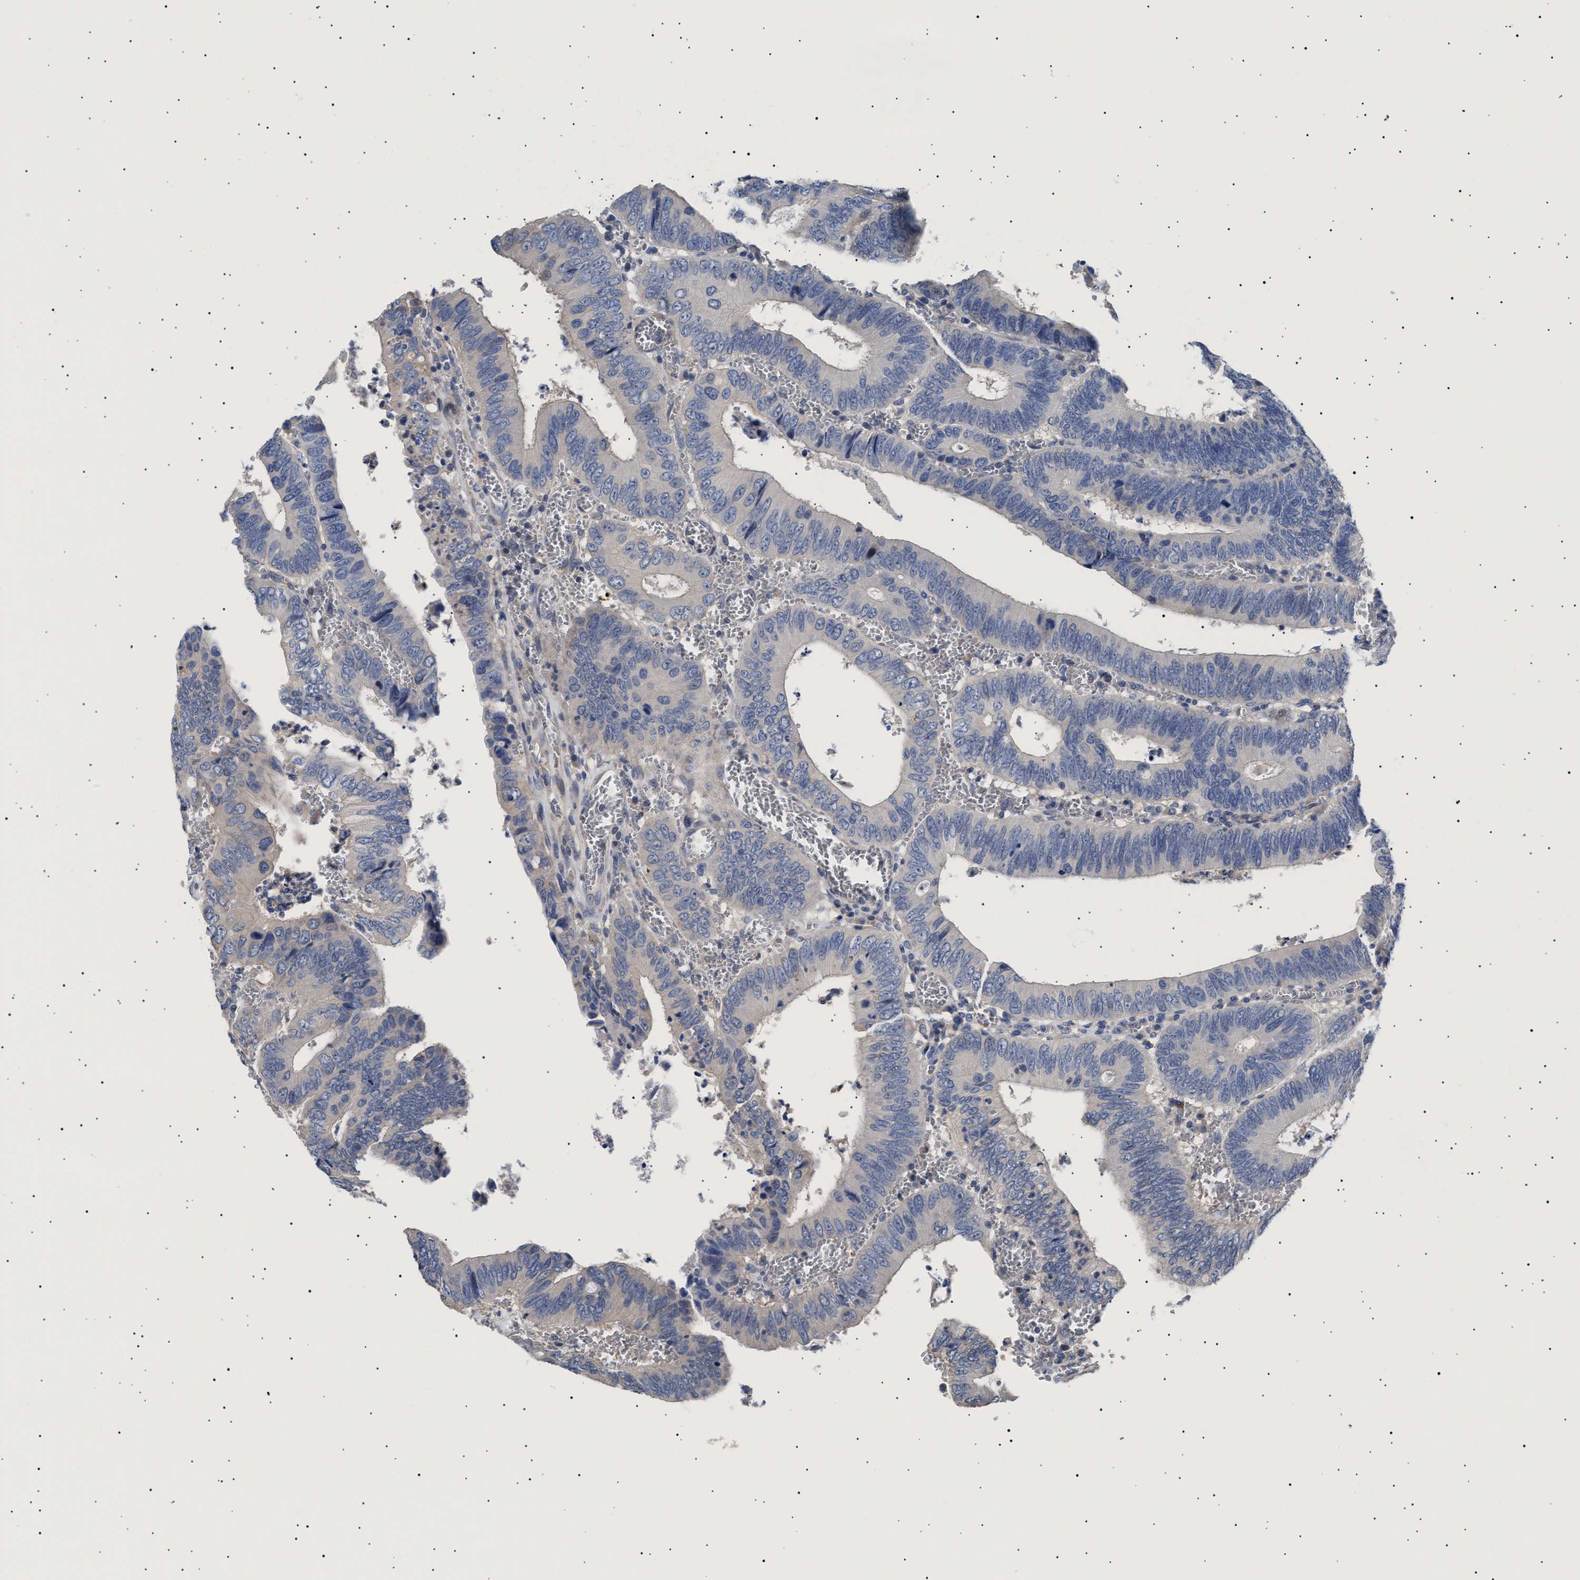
{"staining": {"intensity": "negative", "quantity": "none", "location": "none"}, "tissue": "colorectal cancer", "cell_type": "Tumor cells", "image_type": "cancer", "snomed": [{"axis": "morphology", "description": "Inflammation, NOS"}, {"axis": "morphology", "description": "Adenocarcinoma, NOS"}, {"axis": "topography", "description": "Colon"}], "caption": "This photomicrograph is of colorectal adenocarcinoma stained with immunohistochemistry (IHC) to label a protein in brown with the nuclei are counter-stained blue. There is no staining in tumor cells.", "gene": "HEMGN", "patient": {"sex": "male", "age": 72}}